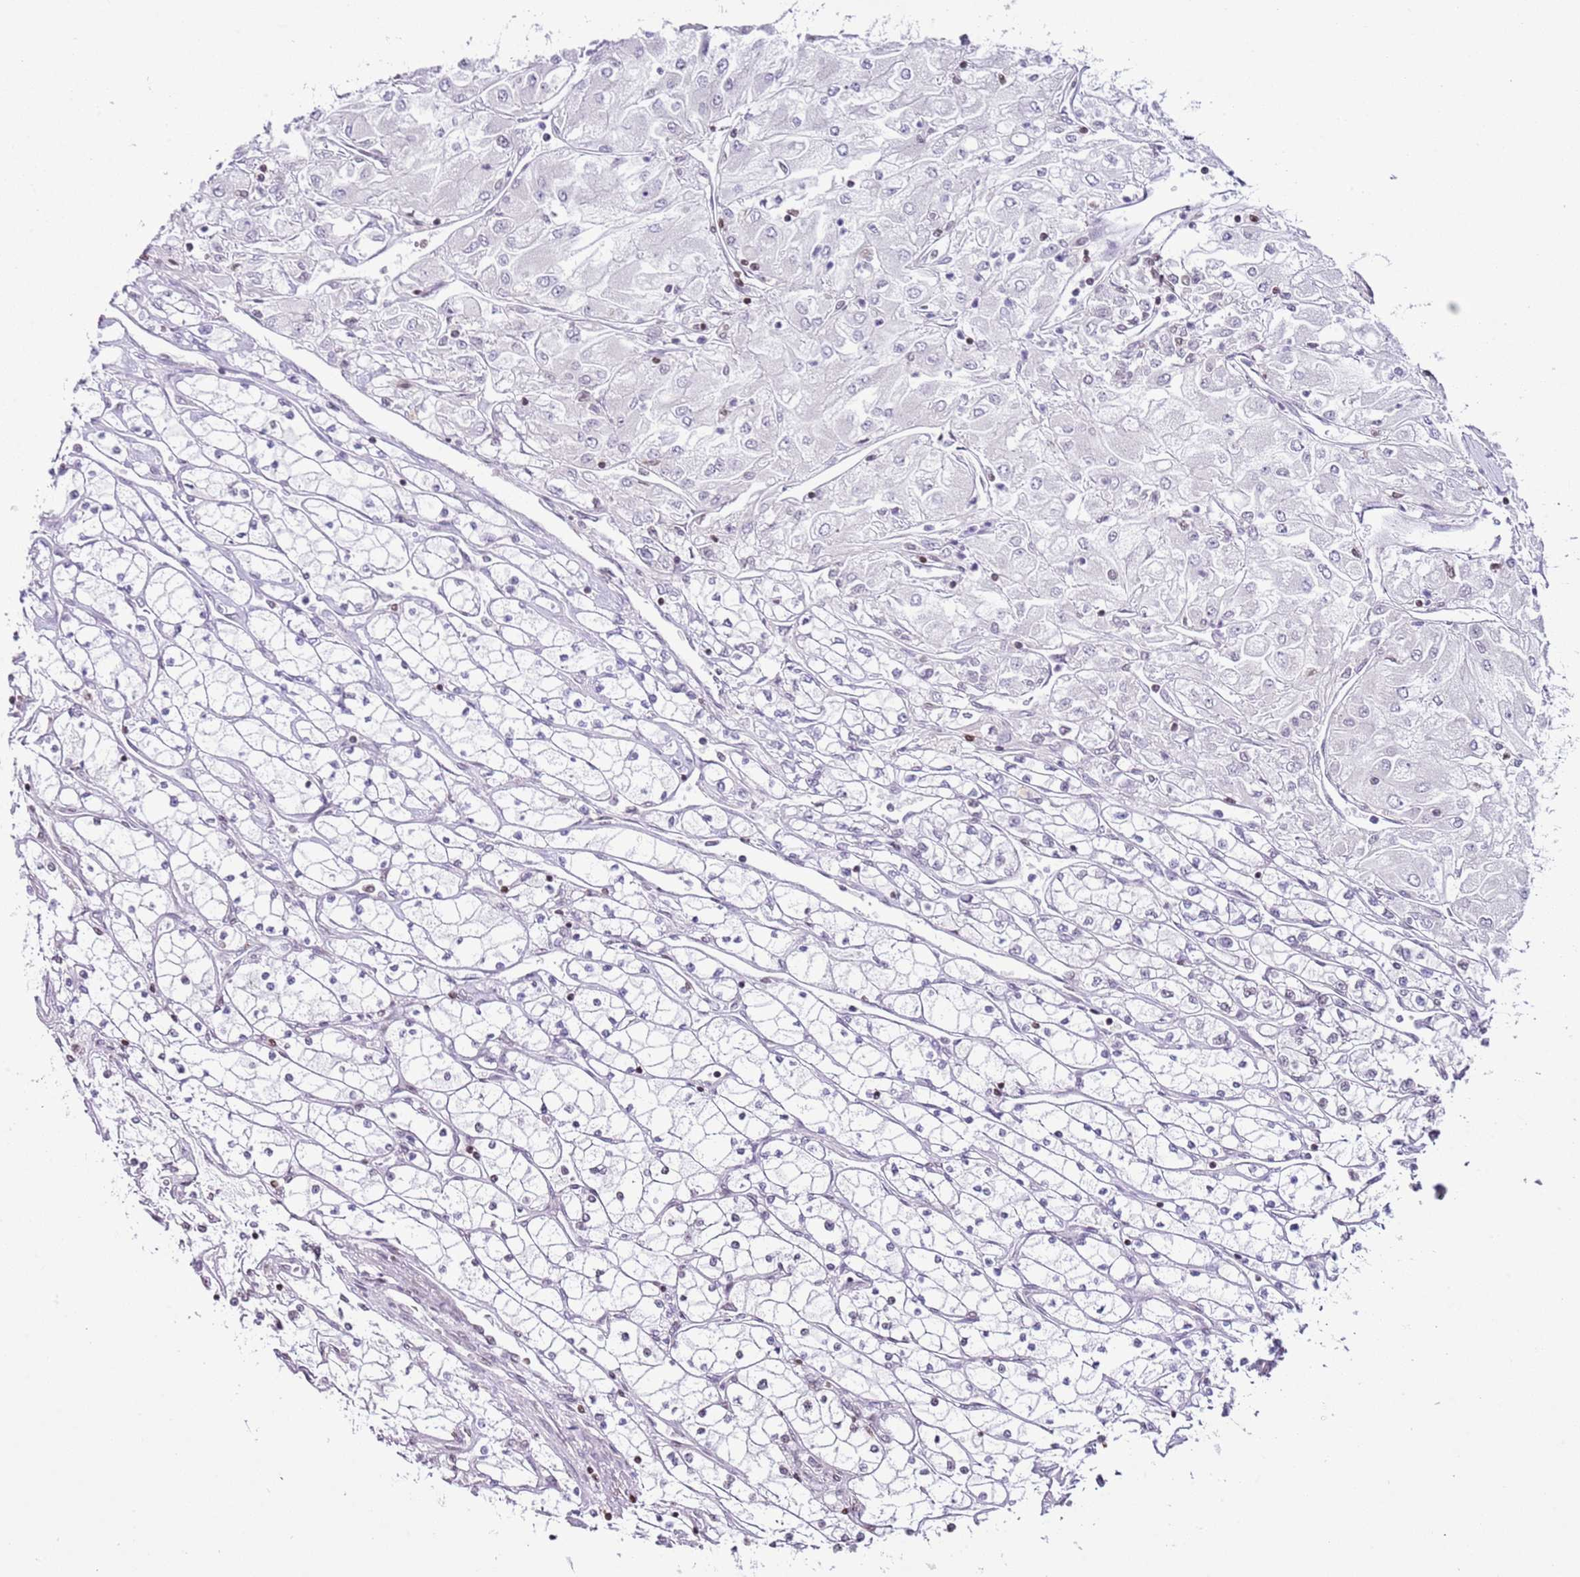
{"staining": {"intensity": "negative", "quantity": "none", "location": "none"}, "tissue": "renal cancer", "cell_type": "Tumor cells", "image_type": "cancer", "snomed": [{"axis": "morphology", "description": "Adenocarcinoma, NOS"}, {"axis": "topography", "description": "Kidney"}], "caption": "High magnification brightfield microscopy of renal cancer stained with DAB (brown) and counterstained with hematoxylin (blue): tumor cells show no significant expression.", "gene": "SELENOH", "patient": {"sex": "male", "age": 80}}